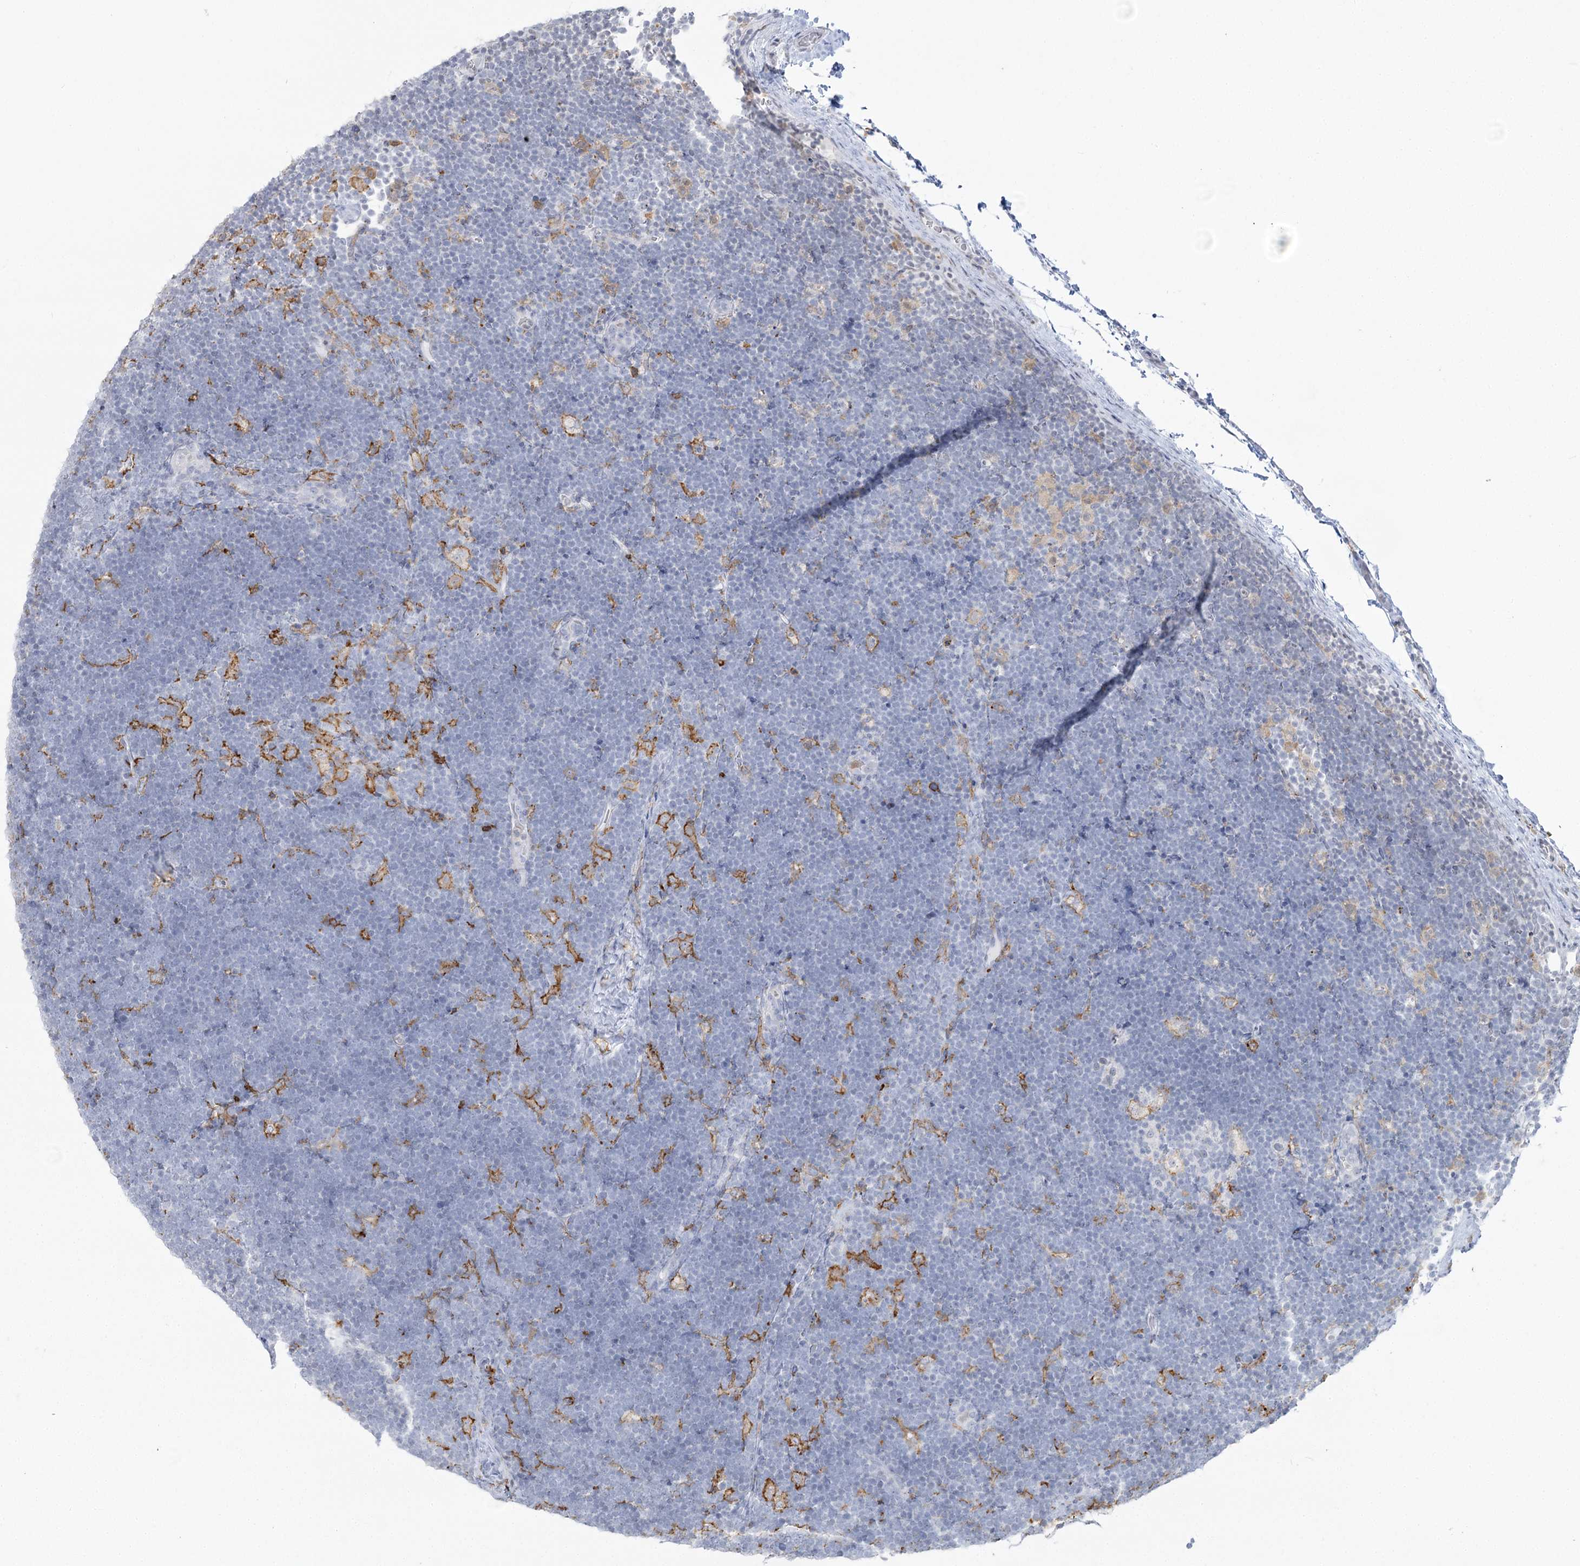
{"staining": {"intensity": "negative", "quantity": "none", "location": "none"}, "tissue": "lymphoma", "cell_type": "Tumor cells", "image_type": "cancer", "snomed": [{"axis": "morphology", "description": "Malignant lymphoma, non-Hodgkin's type, High grade"}, {"axis": "topography", "description": "Lymph node"}], "caption": "Lymphoma stained for a protein using immunohistochemistry (IHC) displays no staining tumor cells.", "gene": "C11orf1", "patient": {"sex": "male", "age": 13}}